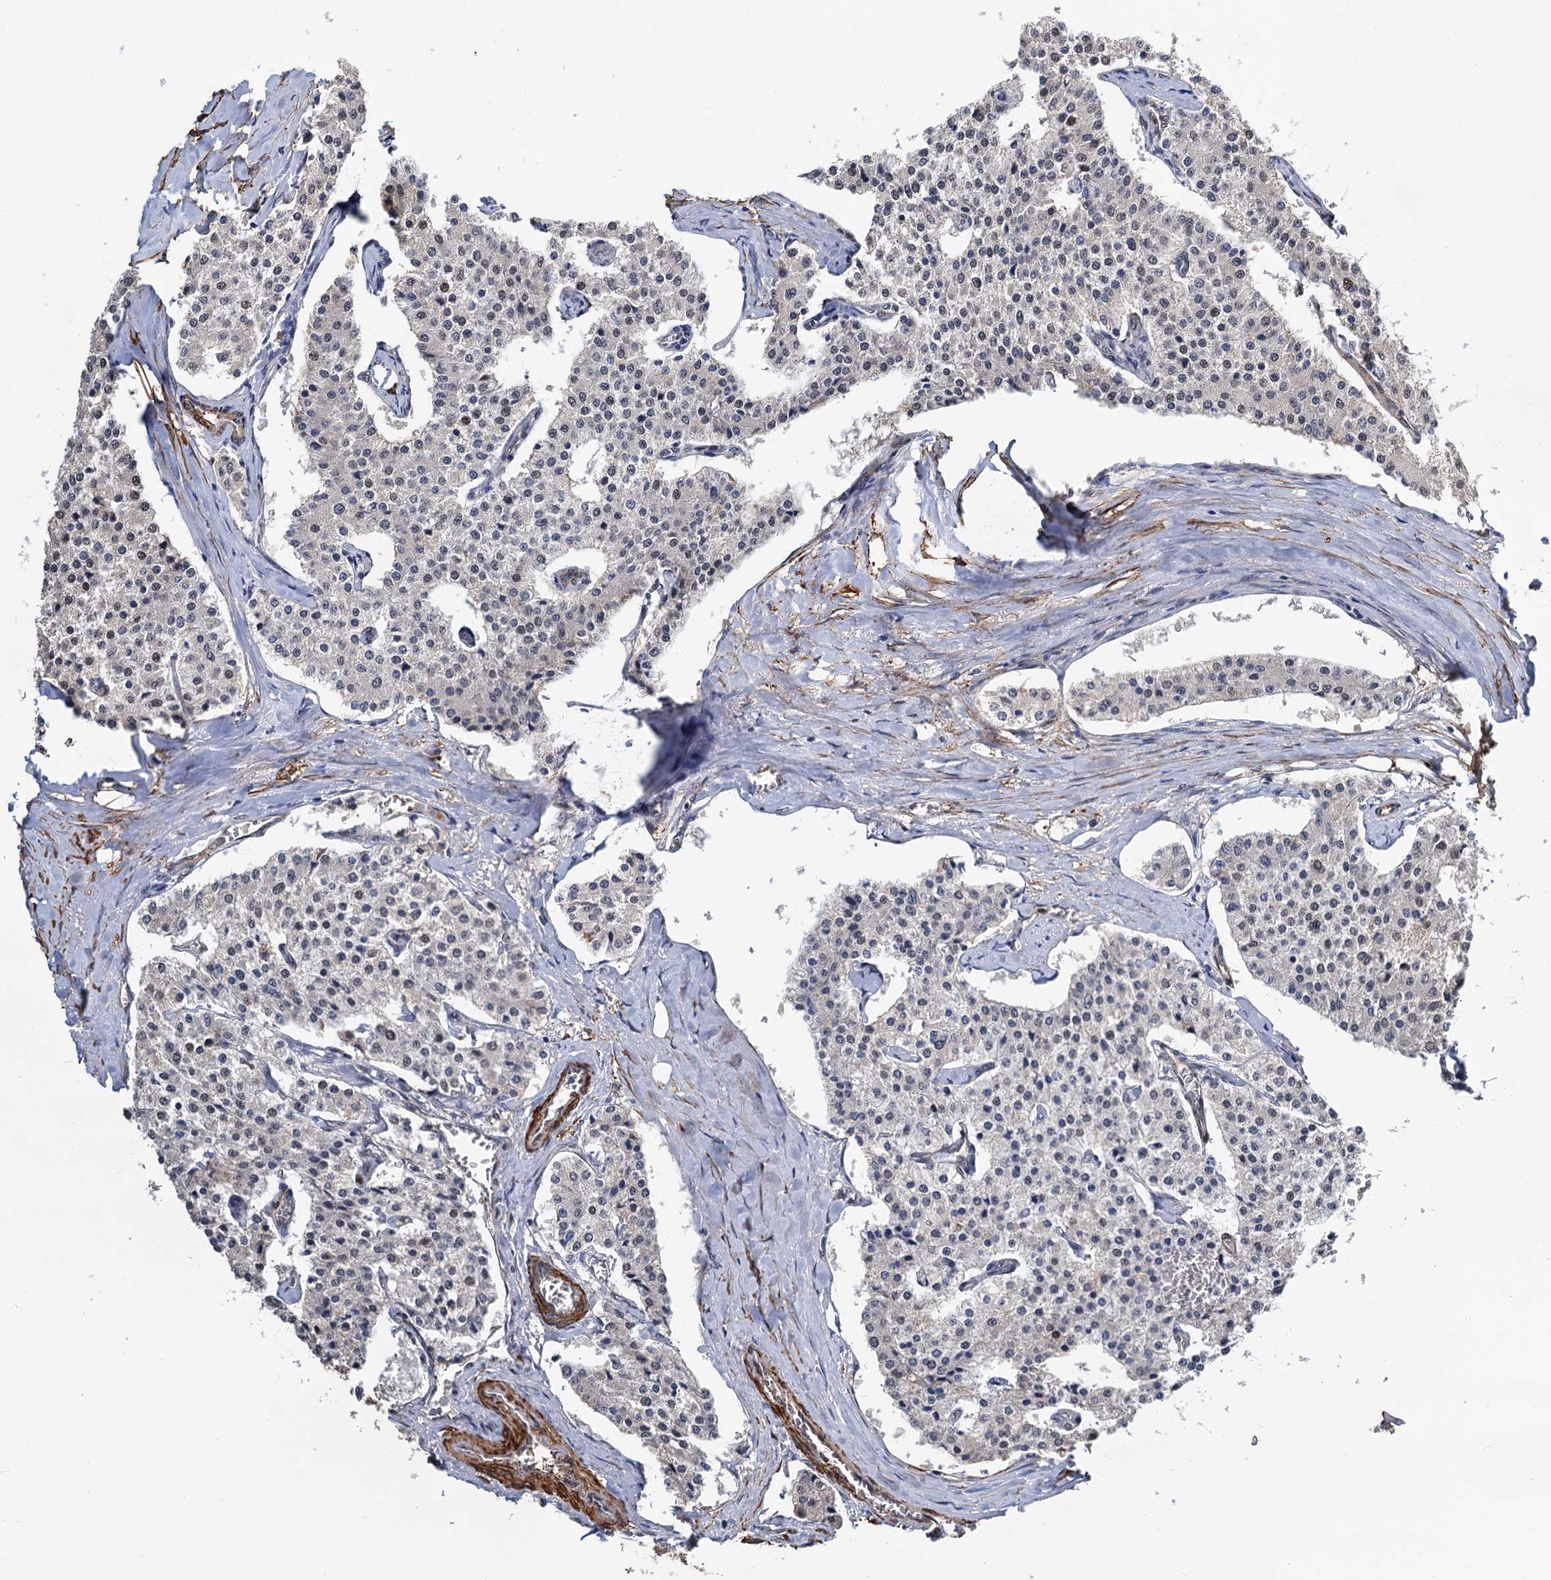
{"staining": {"intensity": "negative", "quantity": "none", "location": "none"}, "tissue": "carcinoid", "cell_type": "Tumor cells", "image_type": "cancer", "snomed": [{"axis": "morphology", "description": "Carcinoid, malignant, NOS"}, {"axis": "topography", "description": "Colon"}], "caption": "This is a image of immunohistochemistry (IHC) staining of malignant carcinoid, which shows no expression in tumor cells.", "gene": "ALKBH7", "patient": {"sex": "female", "age": 52}}